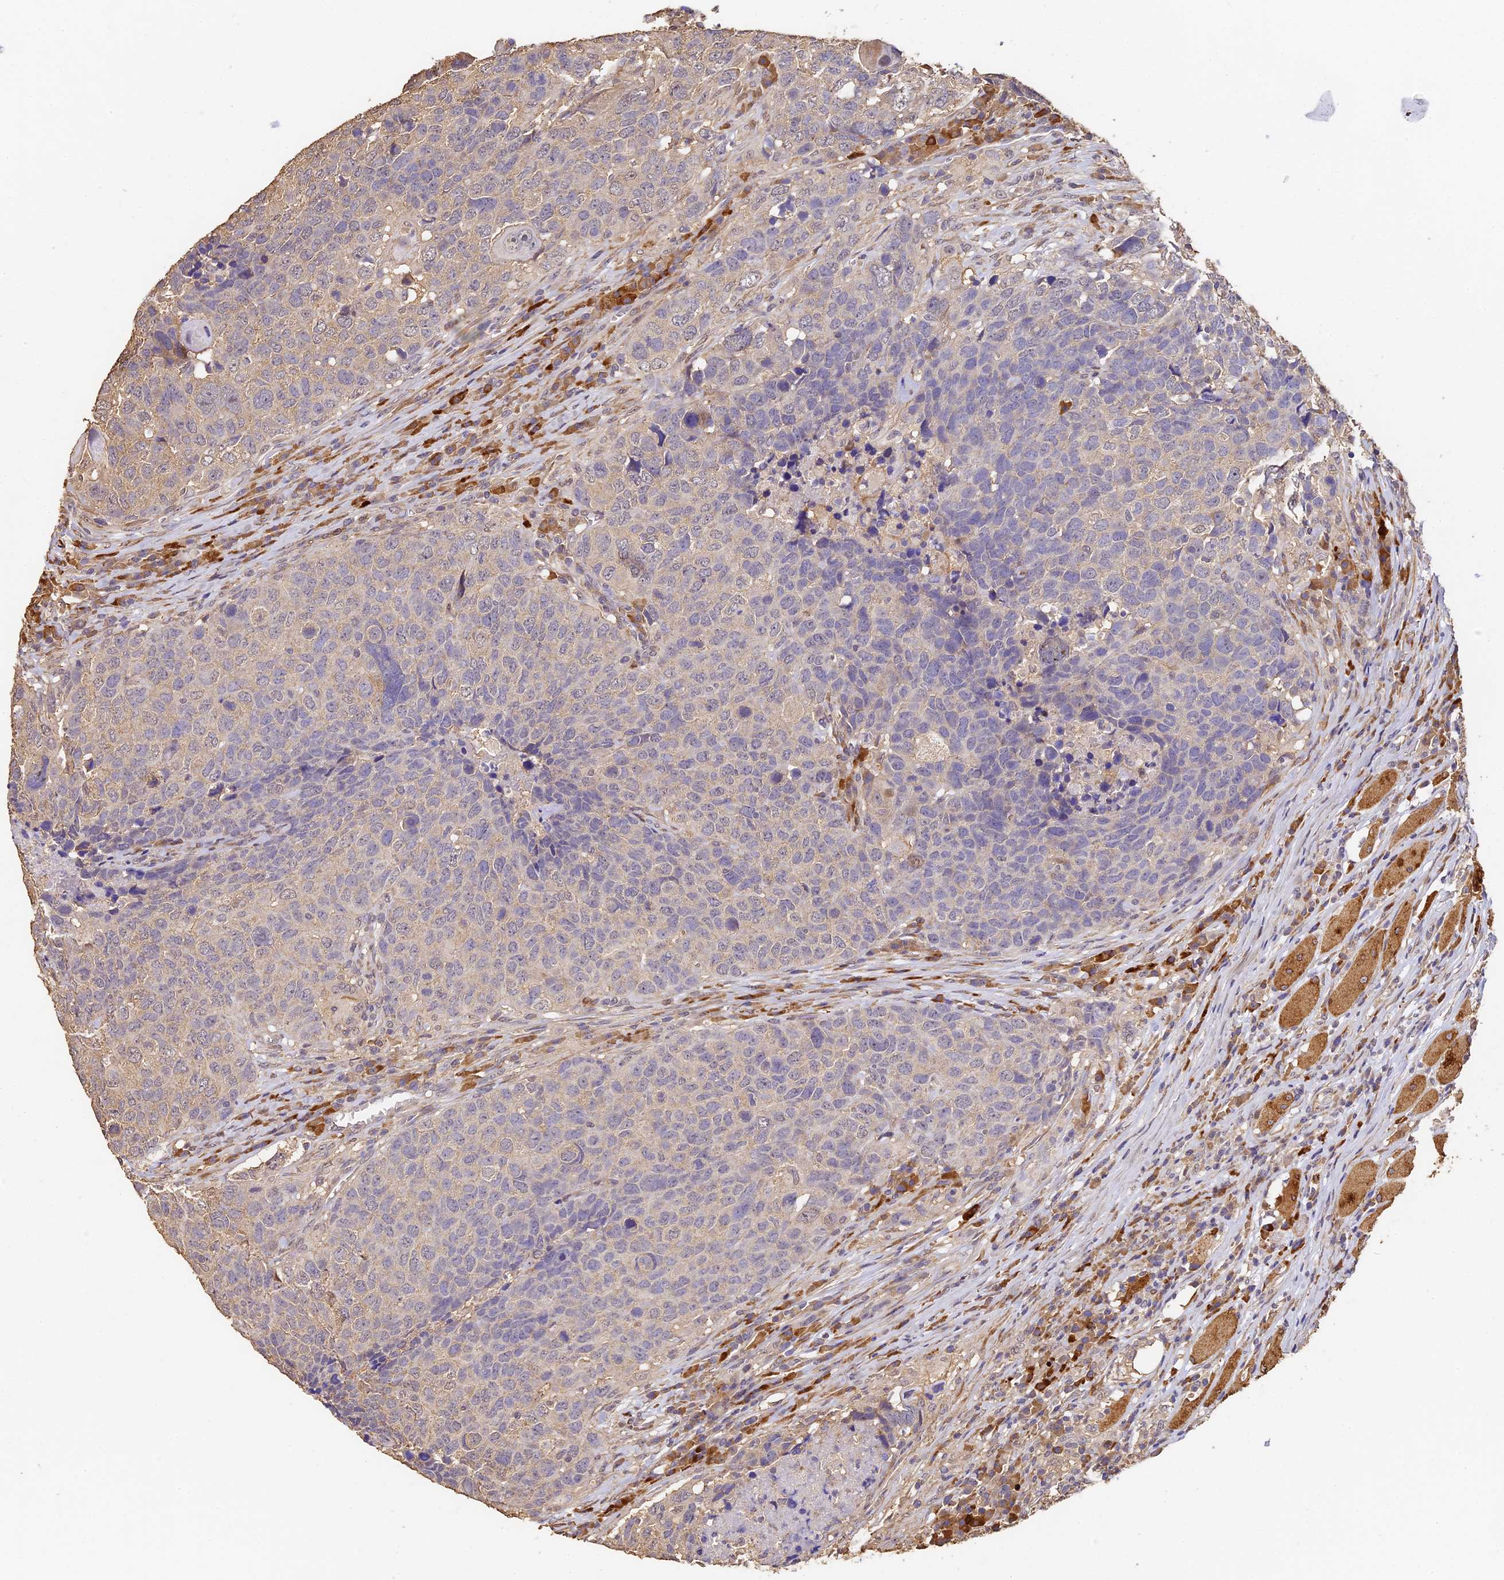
{"staining": {"intensity": "negative", "quantity": "none", "location": "none"}, "tissue": "head and neck cancer", "cell_type": "Tumor cells", "image_type": "cancer", "snomed": [{"axis": "morphology", "description": "Squamous cell carcinoma, NOS"}, {"axis": "topography", "description": "Head-Neck"}], "caption": "This histopathology image is of head and neck cancer (squamous cell carcinoma) stained with IHC to label a protein in brown with the nuclei are counter-stained blue. There is no positivity in tumor cells.", "gene": "SLC11A1", "patient": {"sex": "male", "age": 66}}